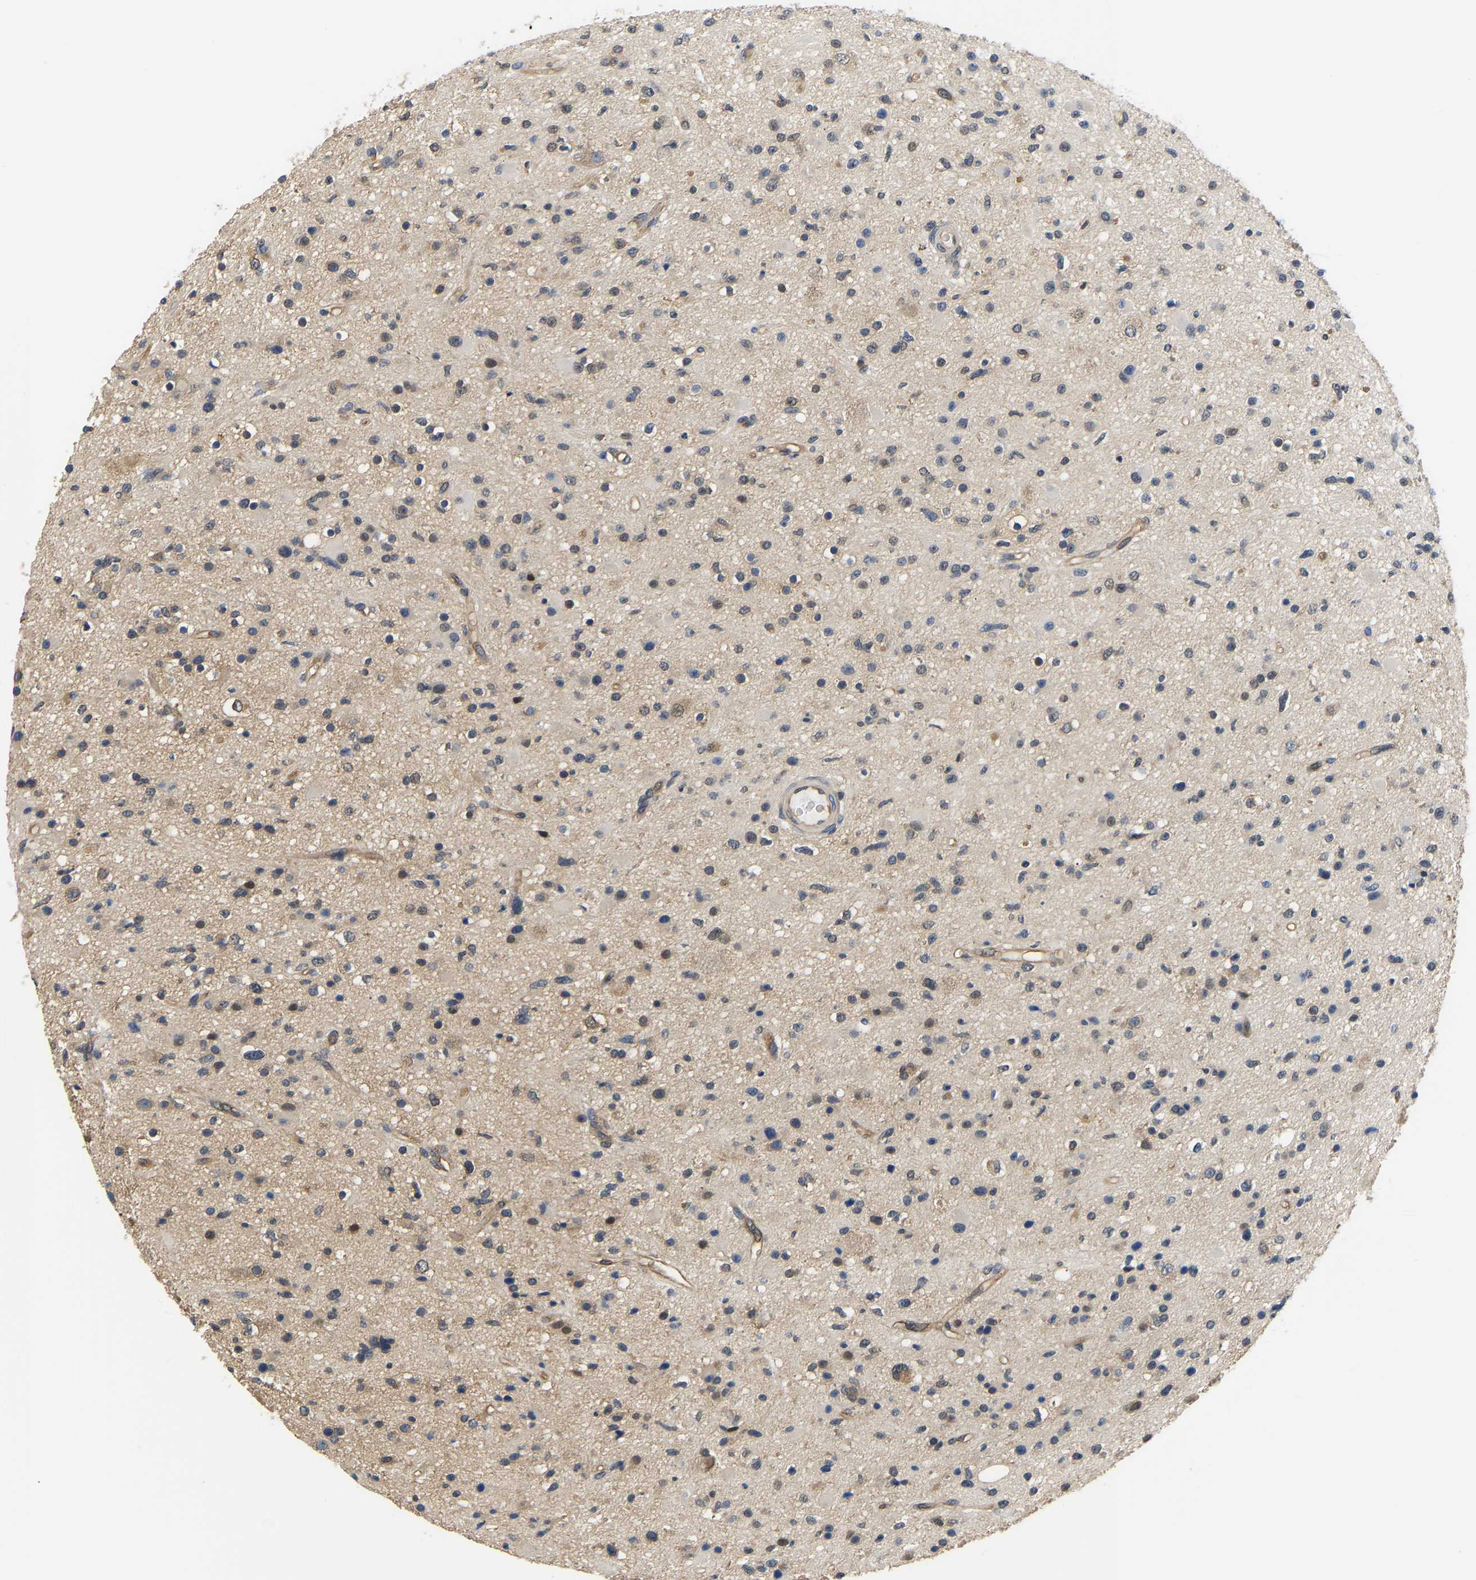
{"staining": {"intensity": "weak", "quantity": "25%-75%", "location": "cytoplasmic/membranous"}, "tissue": "glioma", "cell_type": "Tumor cells", "image_type": "cancer", "snomed": [{"axis": "morphology", "description": "Glioma, malignant, High grade"}, {"axis": "topography", "description": "Brain"}], "caption": "About 25%-75% of tumor cells in human high-grade glioma (malignant) display weak cytoplasmic/membranous protein positivity as visualized by brown immunohistochemical staining.", "gene": "ARHGEF12", "patient": {"sex": "male", "age": 33}}